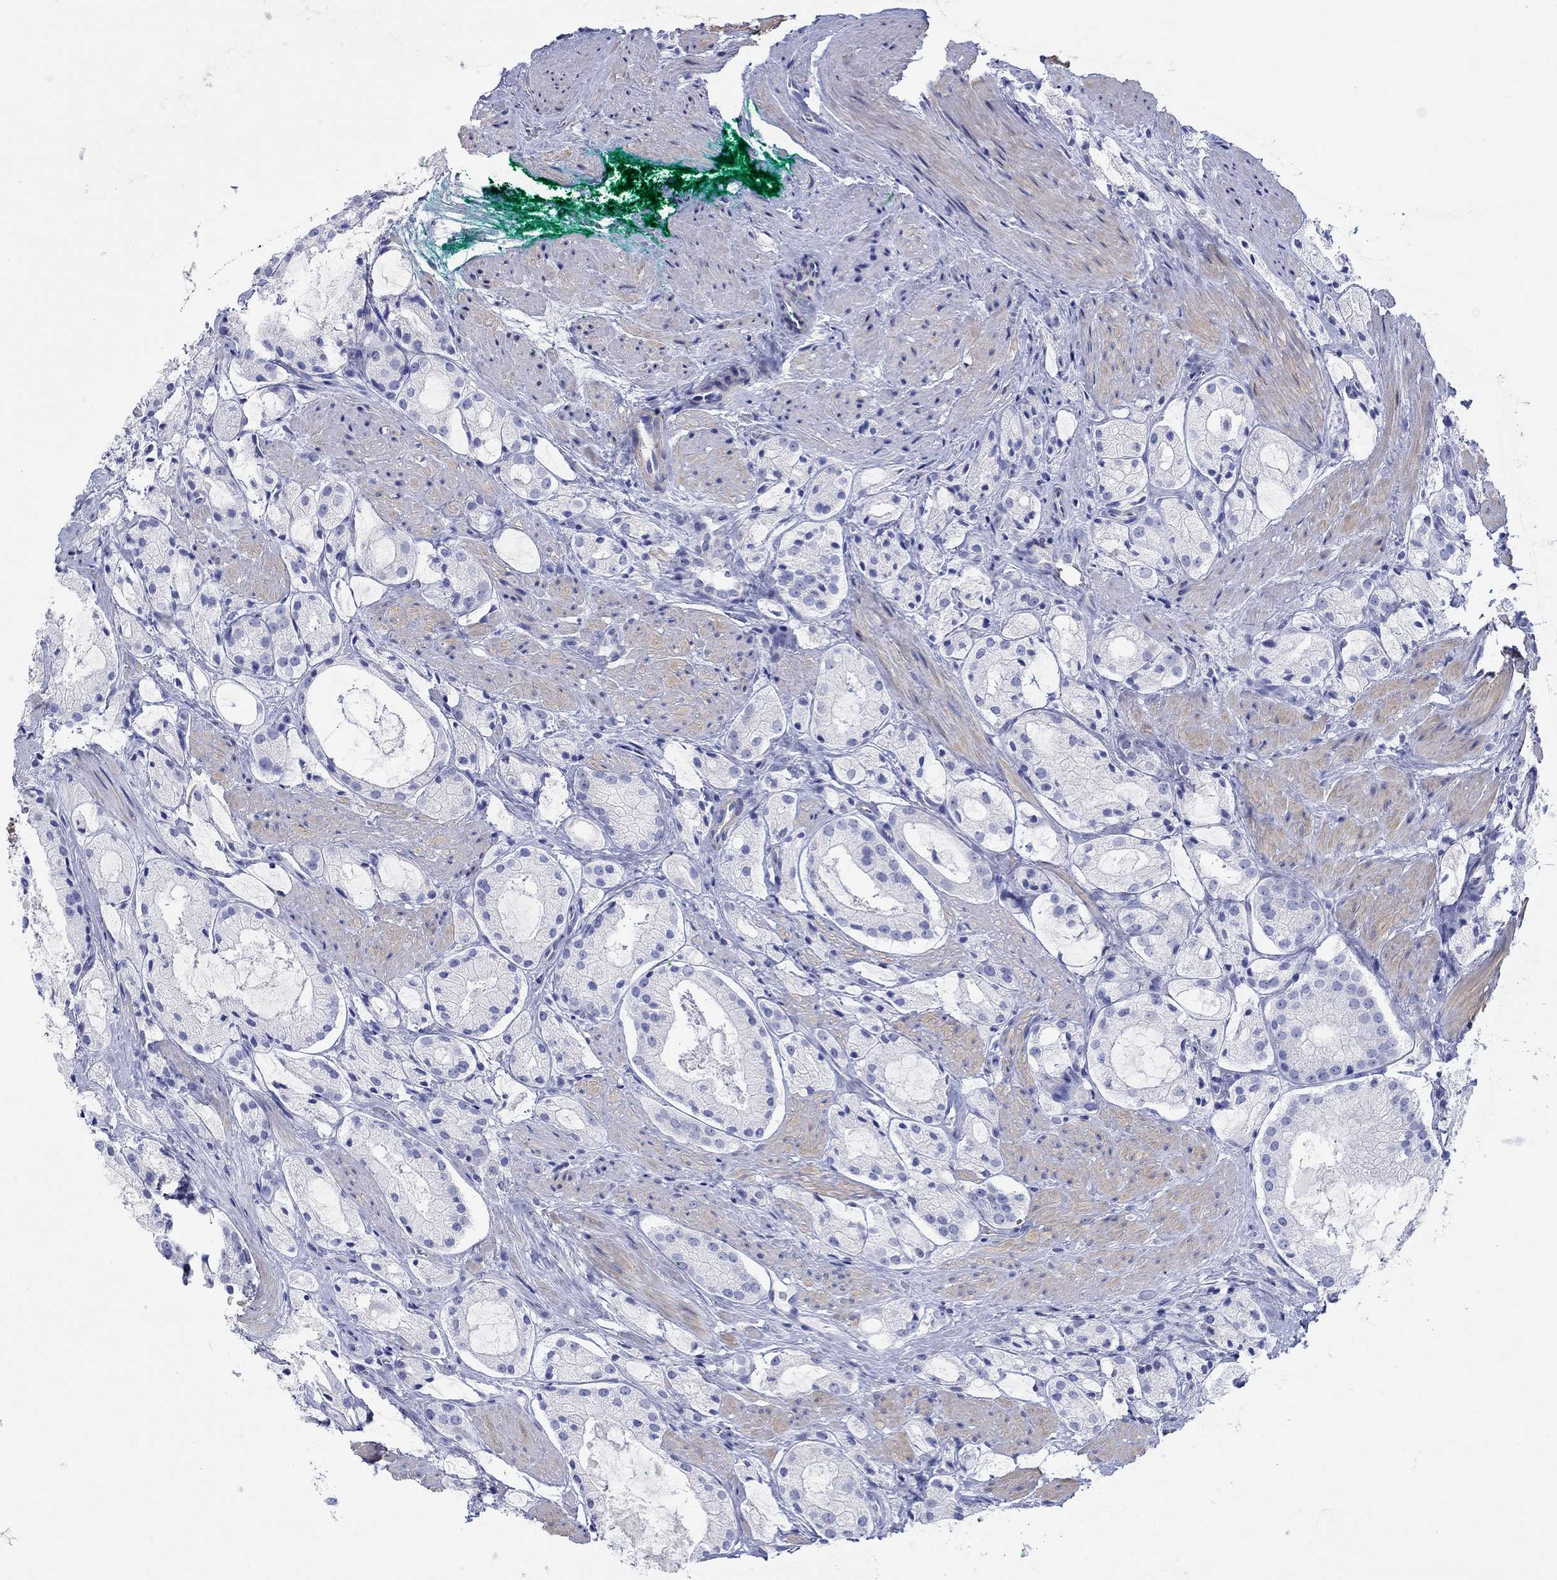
{"staining": {"intensity": "negative", "quantity": "none", "location": "none"}, "tissue": "prostate cancer", "cell_type": "Tumor cells", "image_type": "cancer", "snomed": [{"axis": "morphology", "description": "Adenocarcinoma, NOS"}, {"axis": "morphology", "description": "Adenocarcinoma, High grade"}, {"axis": "topography", "description": "Prostate"}], "caption": "There is no significant staining in tumor cells of prostate cancer (adenocarcinoma (high-grade)).", "gene": "PPIL6", "patient": {"sex": "male", "age": 64}}